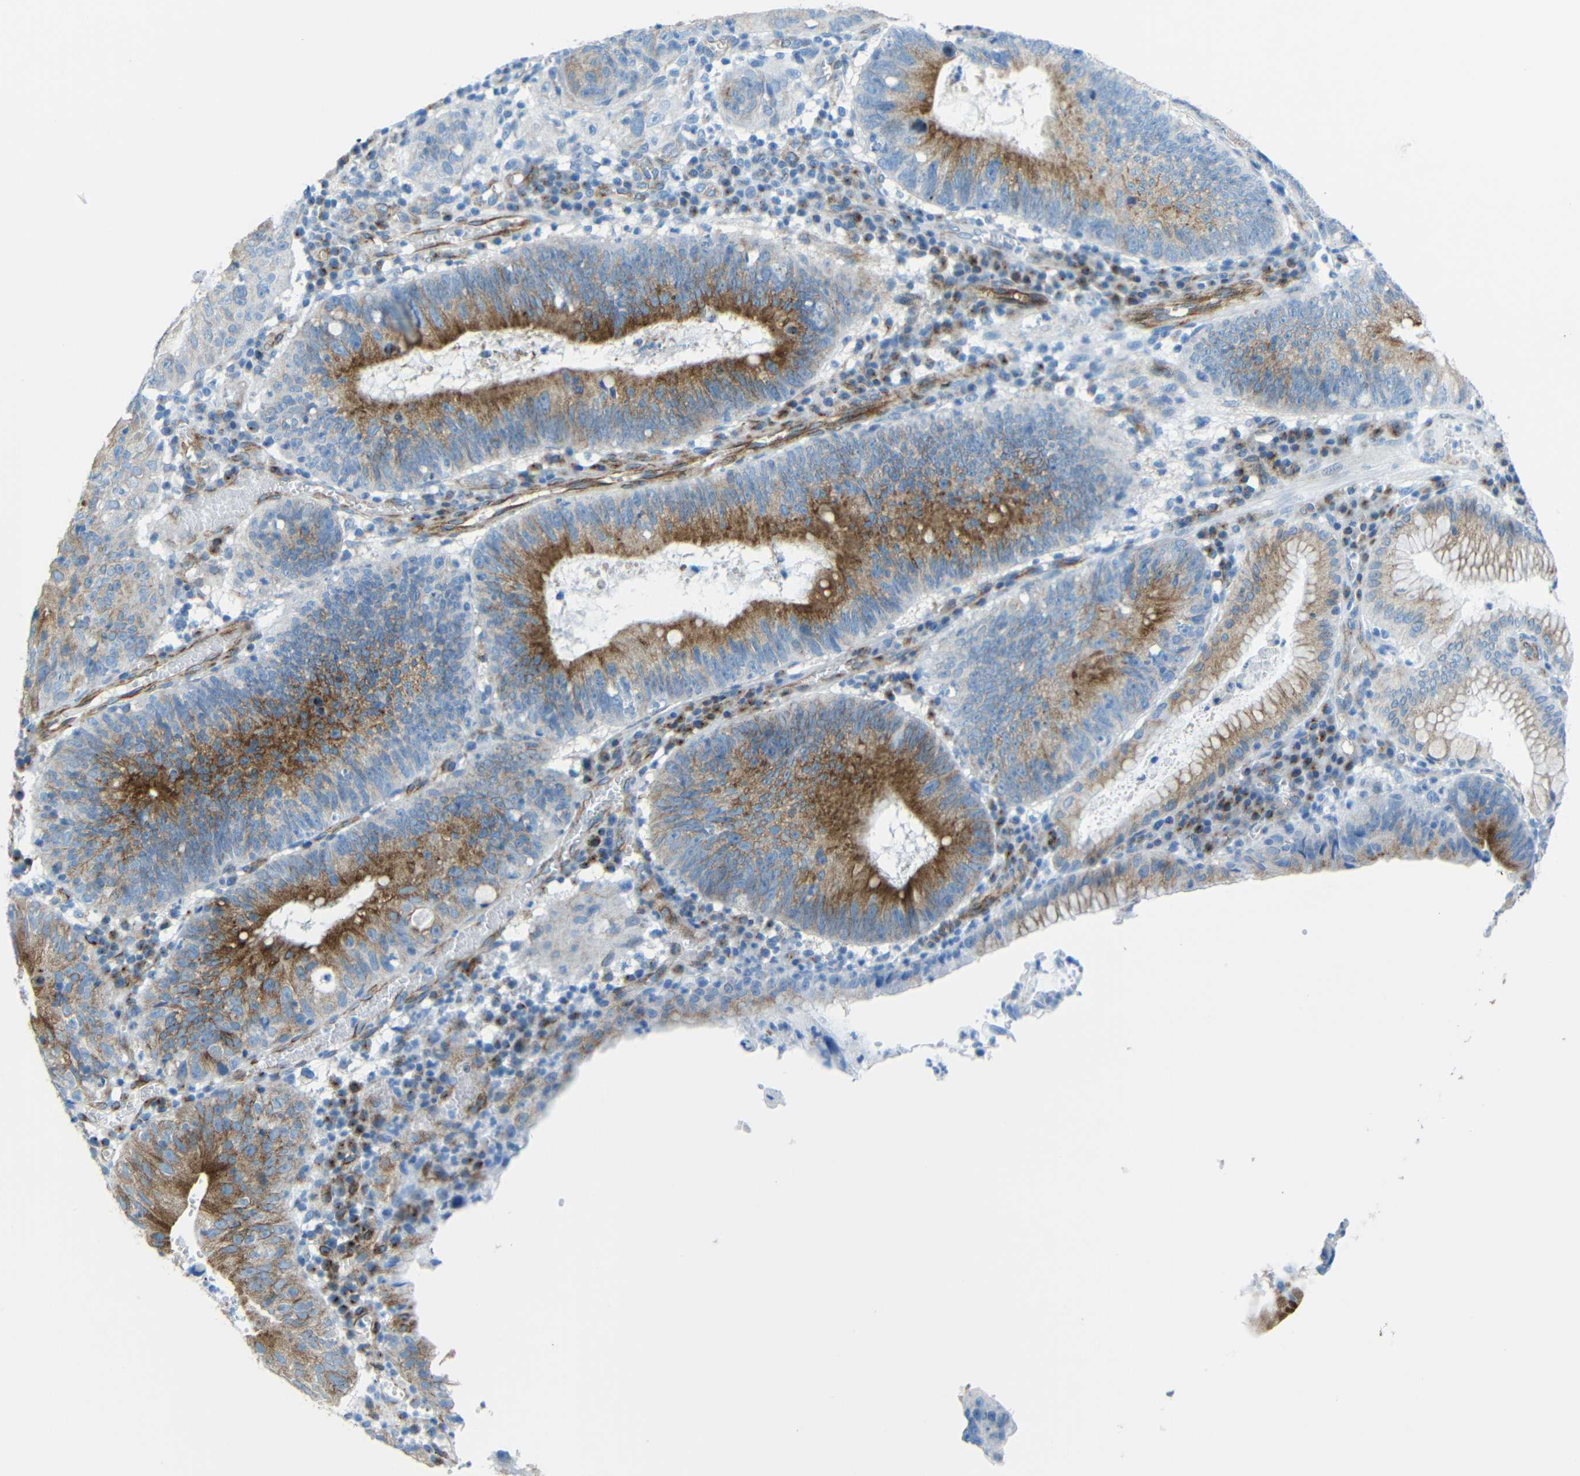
{"staining": {"intensity": "strong", "quantity": "25%-75%", "location": "cytoplasmic/membranous"}, "tissue": "stomach cancer", "cell_type": "Tumor cells", "image_type": "cancer", "snomed": [{"axis": "morphology", "description": "Adenocarcinoma, NOS"}, {"axis": "topography", "description": "Stomach"}], "caption": "Immunohistochemistry (IHC) (DAB) staining of adenocarcinoma (stomach) displays strong cytoplasmic/membranous protein staining in about 25%-75% of tumor cells.", "gene": "TUBB4B", "patient": {"sex": "male", "age": 59}}